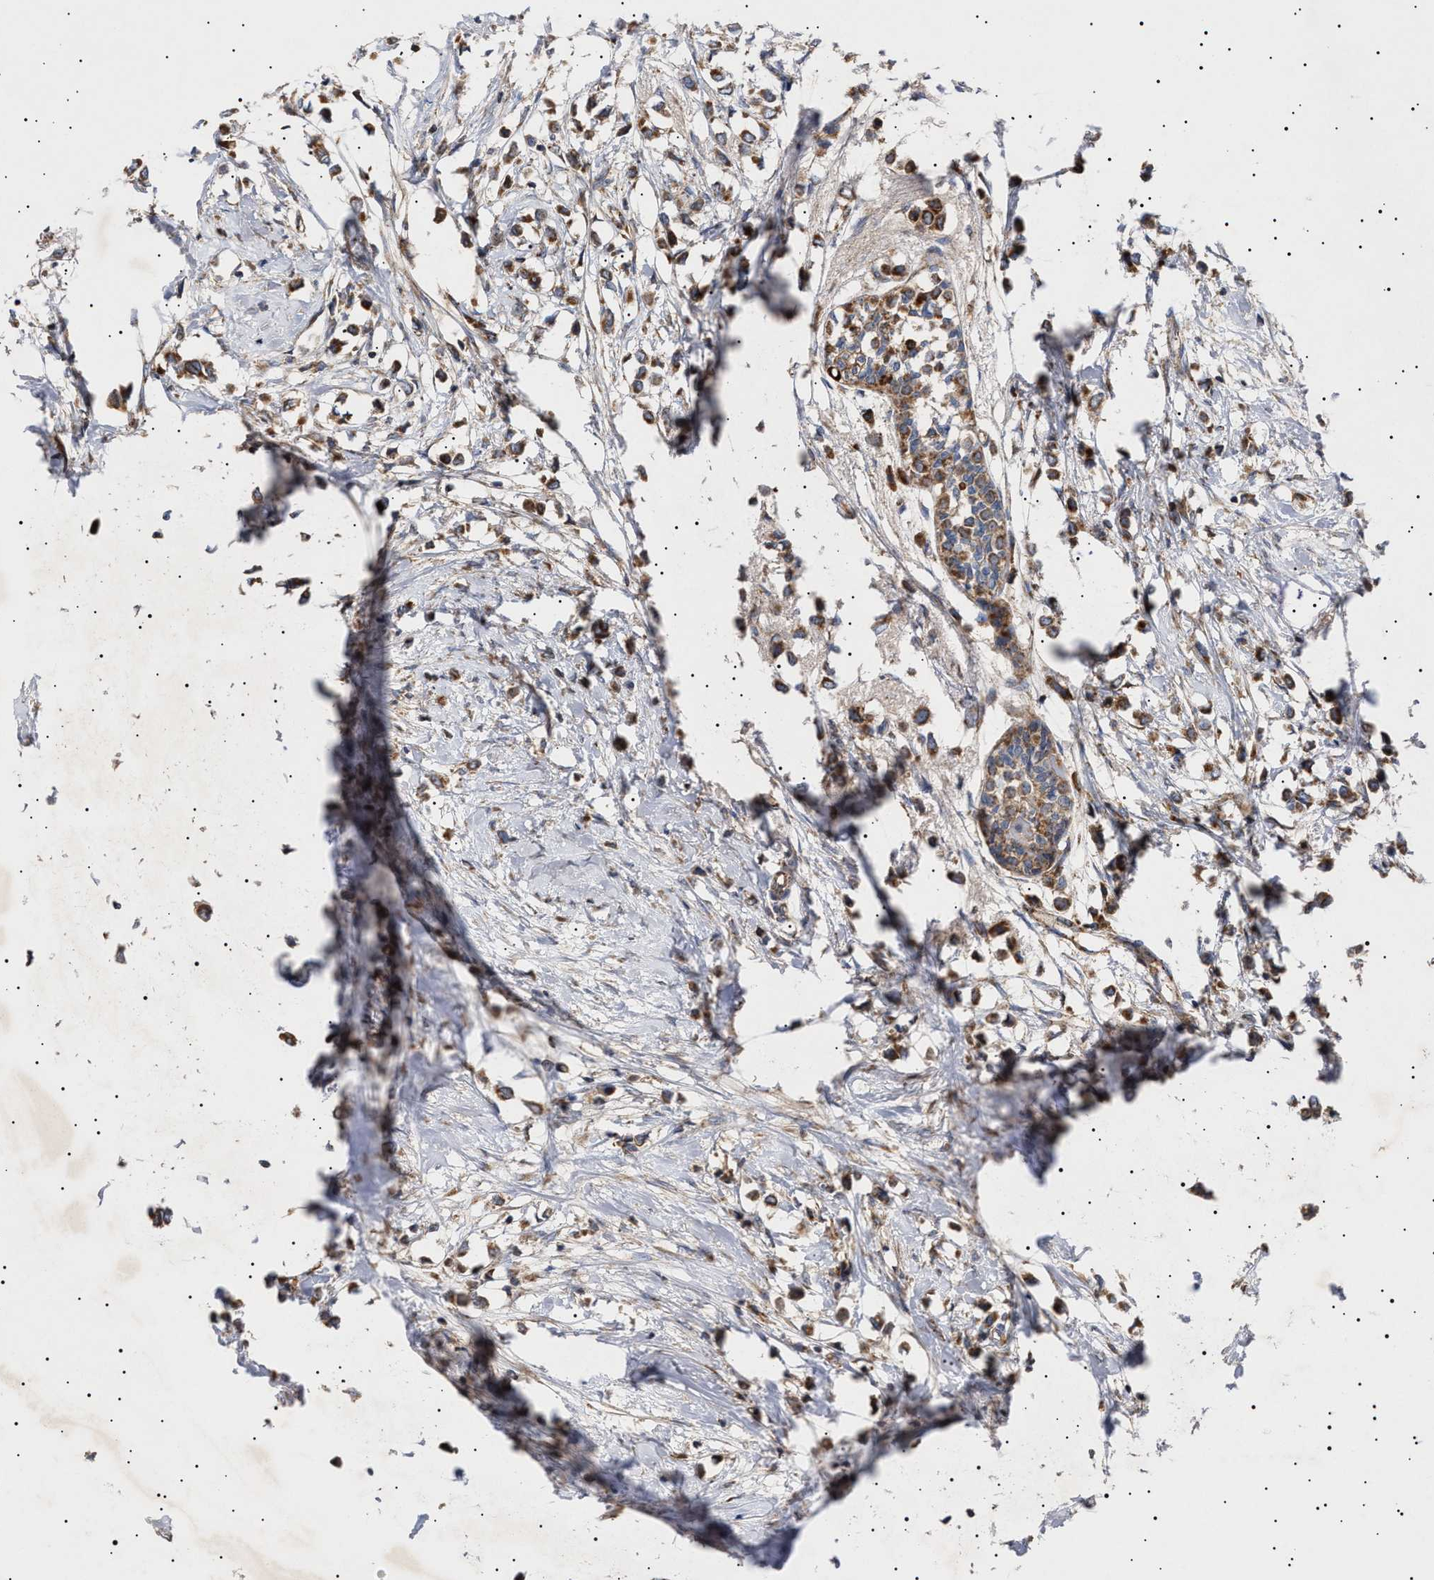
{"staining": {"intensity": "moderate", "quantity": ">75%", "location": "cytoplasmic/membranous"}, "tissue": "breast cancer", "cell_type": "Tumor cells", "image_type": "cancer", "snomed": [{"axis": "morphology", "description": "Lobular carcinoma"}, {"axis": "topography", "description": "Breast"}], "caption": "A histopathology image of human breast cancer (lobular carcinoma) stained for a protein demonstrates moderate cytoplasmic/membranous brown staining in tumor cells. (DAB IHC with brightfield microscopy, high magnification).", "gene": "MRPL10", "patient": {"sex": "female", "age": 51}}